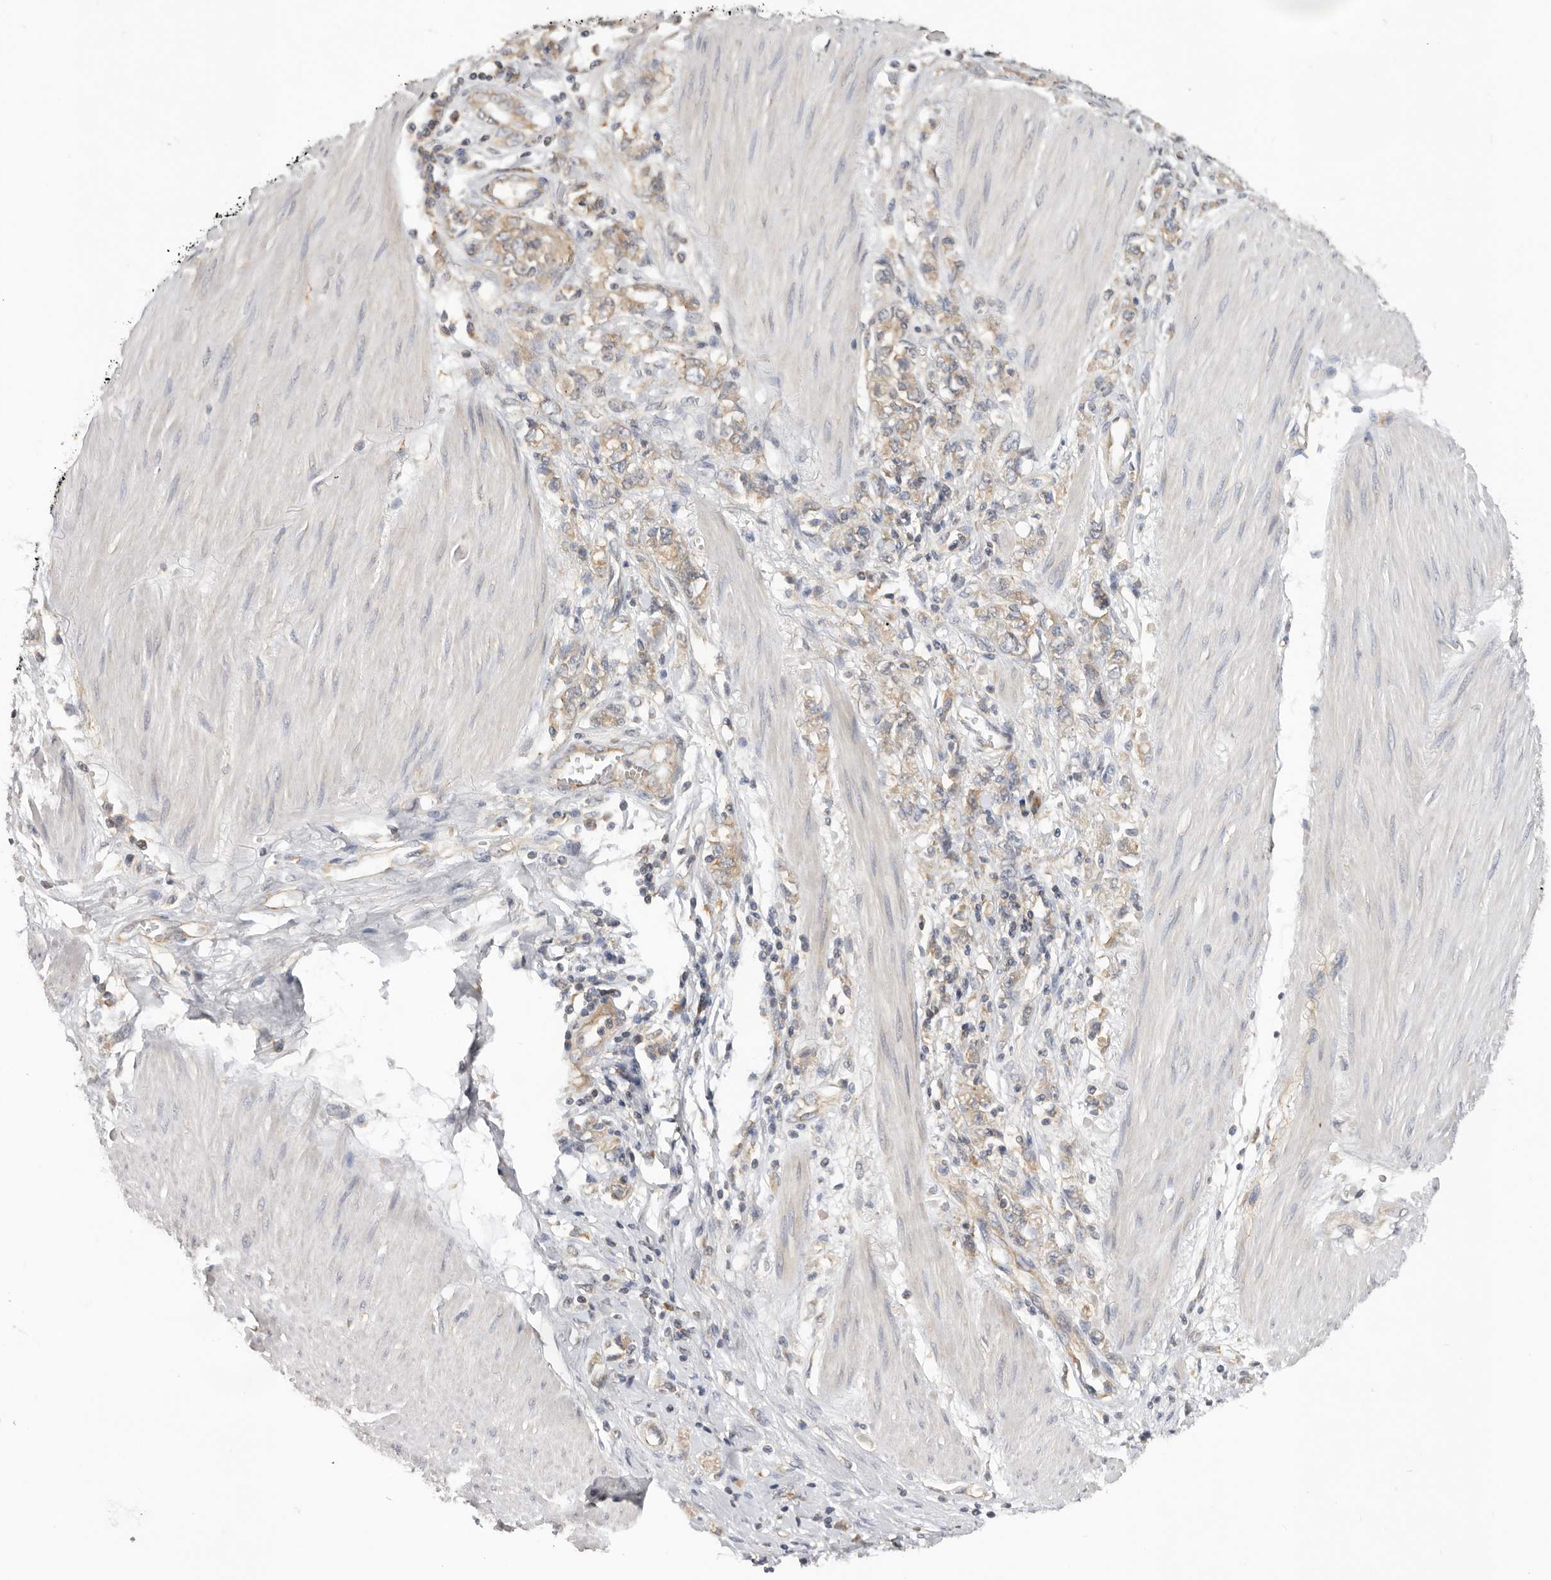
{"staining": {"intensity": "moderate", "quantity": ">75%", "location": "cytoplasmic/membranous"}, "tissue": "stomach cancer", "cell_type": "Tumor cells", "image_type": "cancer", "snomed": [{"axis": "morphology", "description": "Adenocarcinoma, NOS"}, {"axis": "topography", "description": "Stomach"}], "caption": "Protein positivity by immunohistochemistry shows moderate cytoplasmic/membranous positivity in approximately >75% of tumor cells in adenocarcinoma (stomach). Ihc stains the protein of interest in brown and the nuclei are stained blue.", "gene": "PPP1R42", "patient": {"sex": "female", "age": 76}}